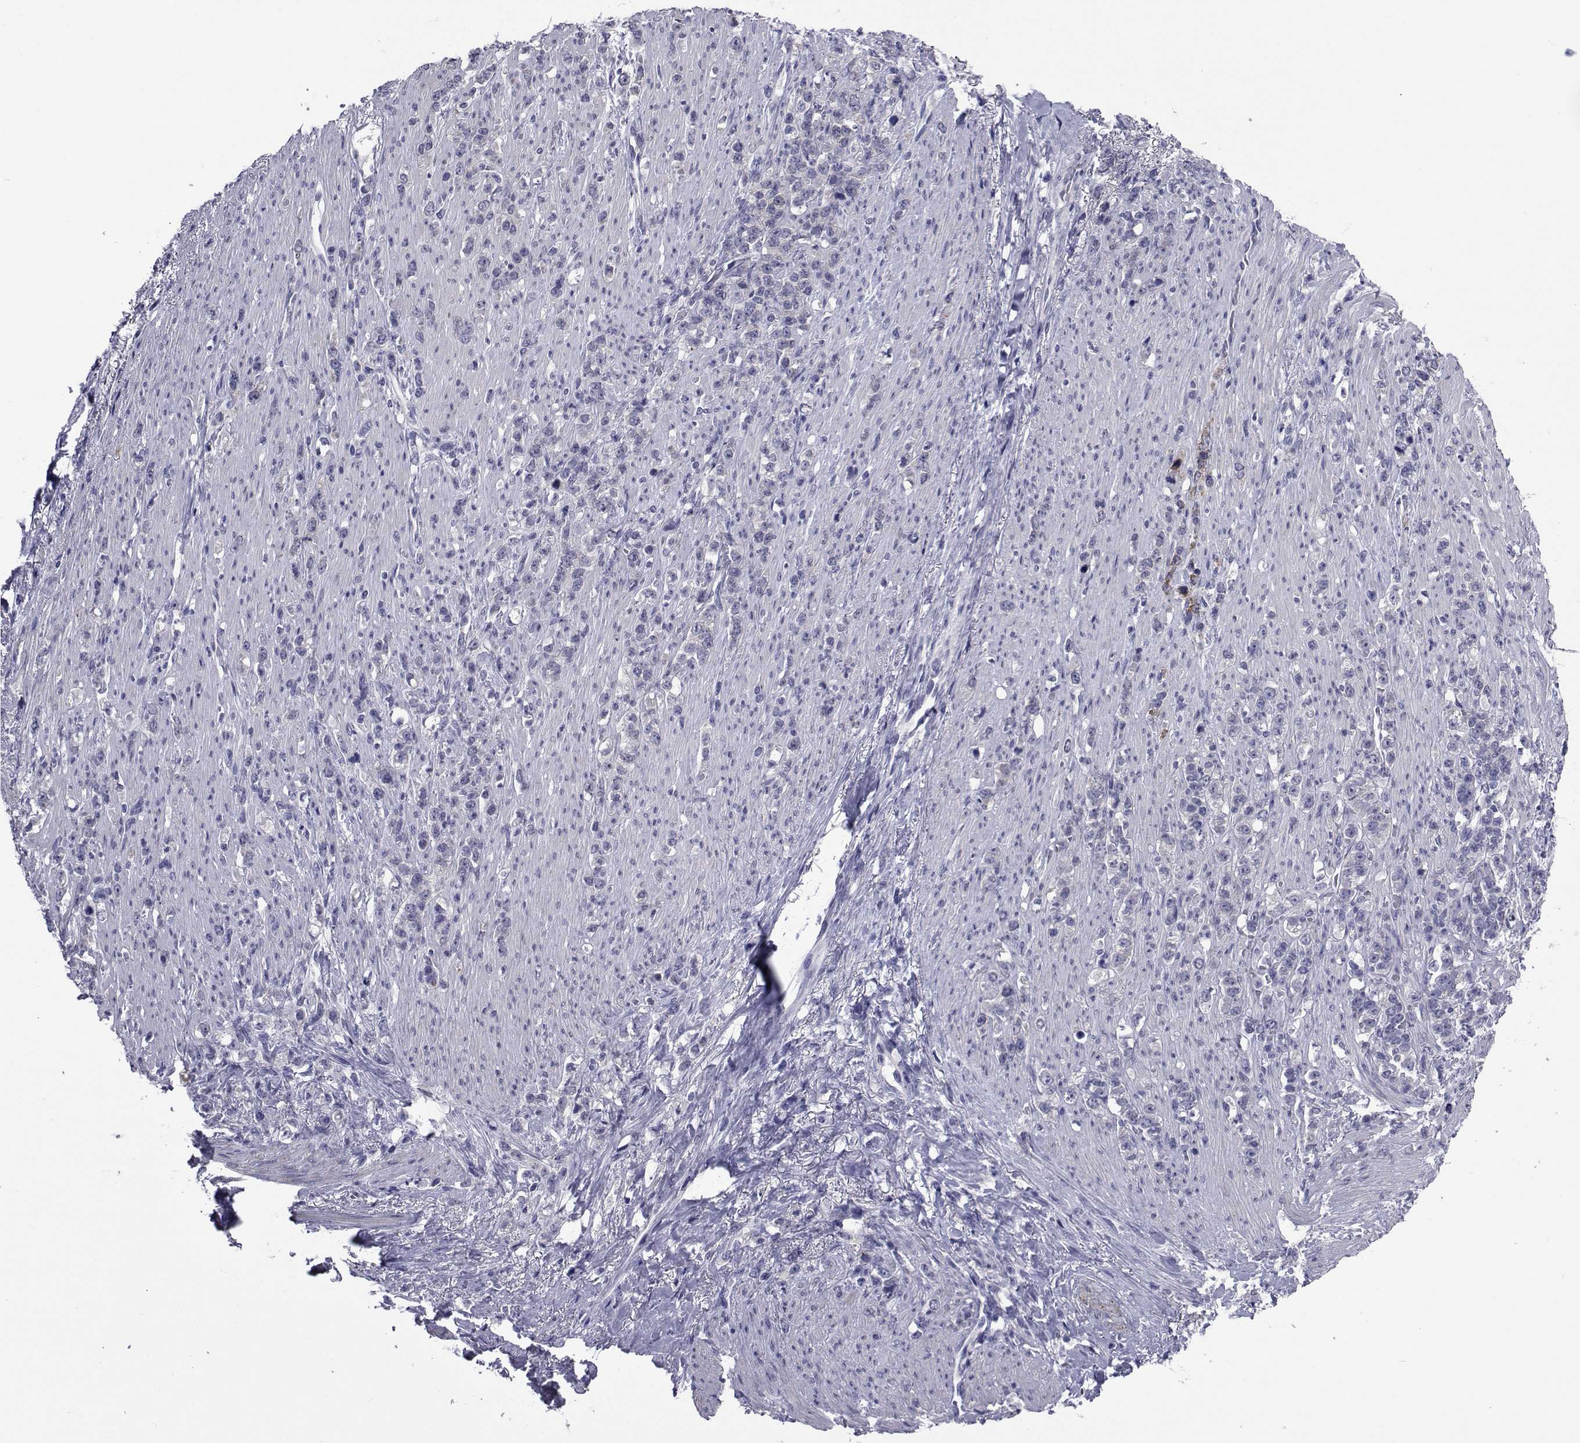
{"staining": {"intensity": "negative", "quantity": "none", "location": "none"}, "tissue": "stomach cancer", "cell_type": "Tumor cells", "image_type": "cancer", "snomed": [{"axis": "morphology", "description": "Adenocarcinoma, NOS"}, {"axis": "topography", "description": "Stomach, lower"}], "caption": "High power microscopy micrograph of an IHC histopathology image of stomach cancer (adenocarcinoma), revealing no significant staining in tumor cells. The staining was performed using DAB to visualize the protein expression in brown, while the nuclei were stained in blue with hematoxylin (Magnification: 20x).", "gene": "SEMA5B", "patient": {"sex": "male", "age": 88}}